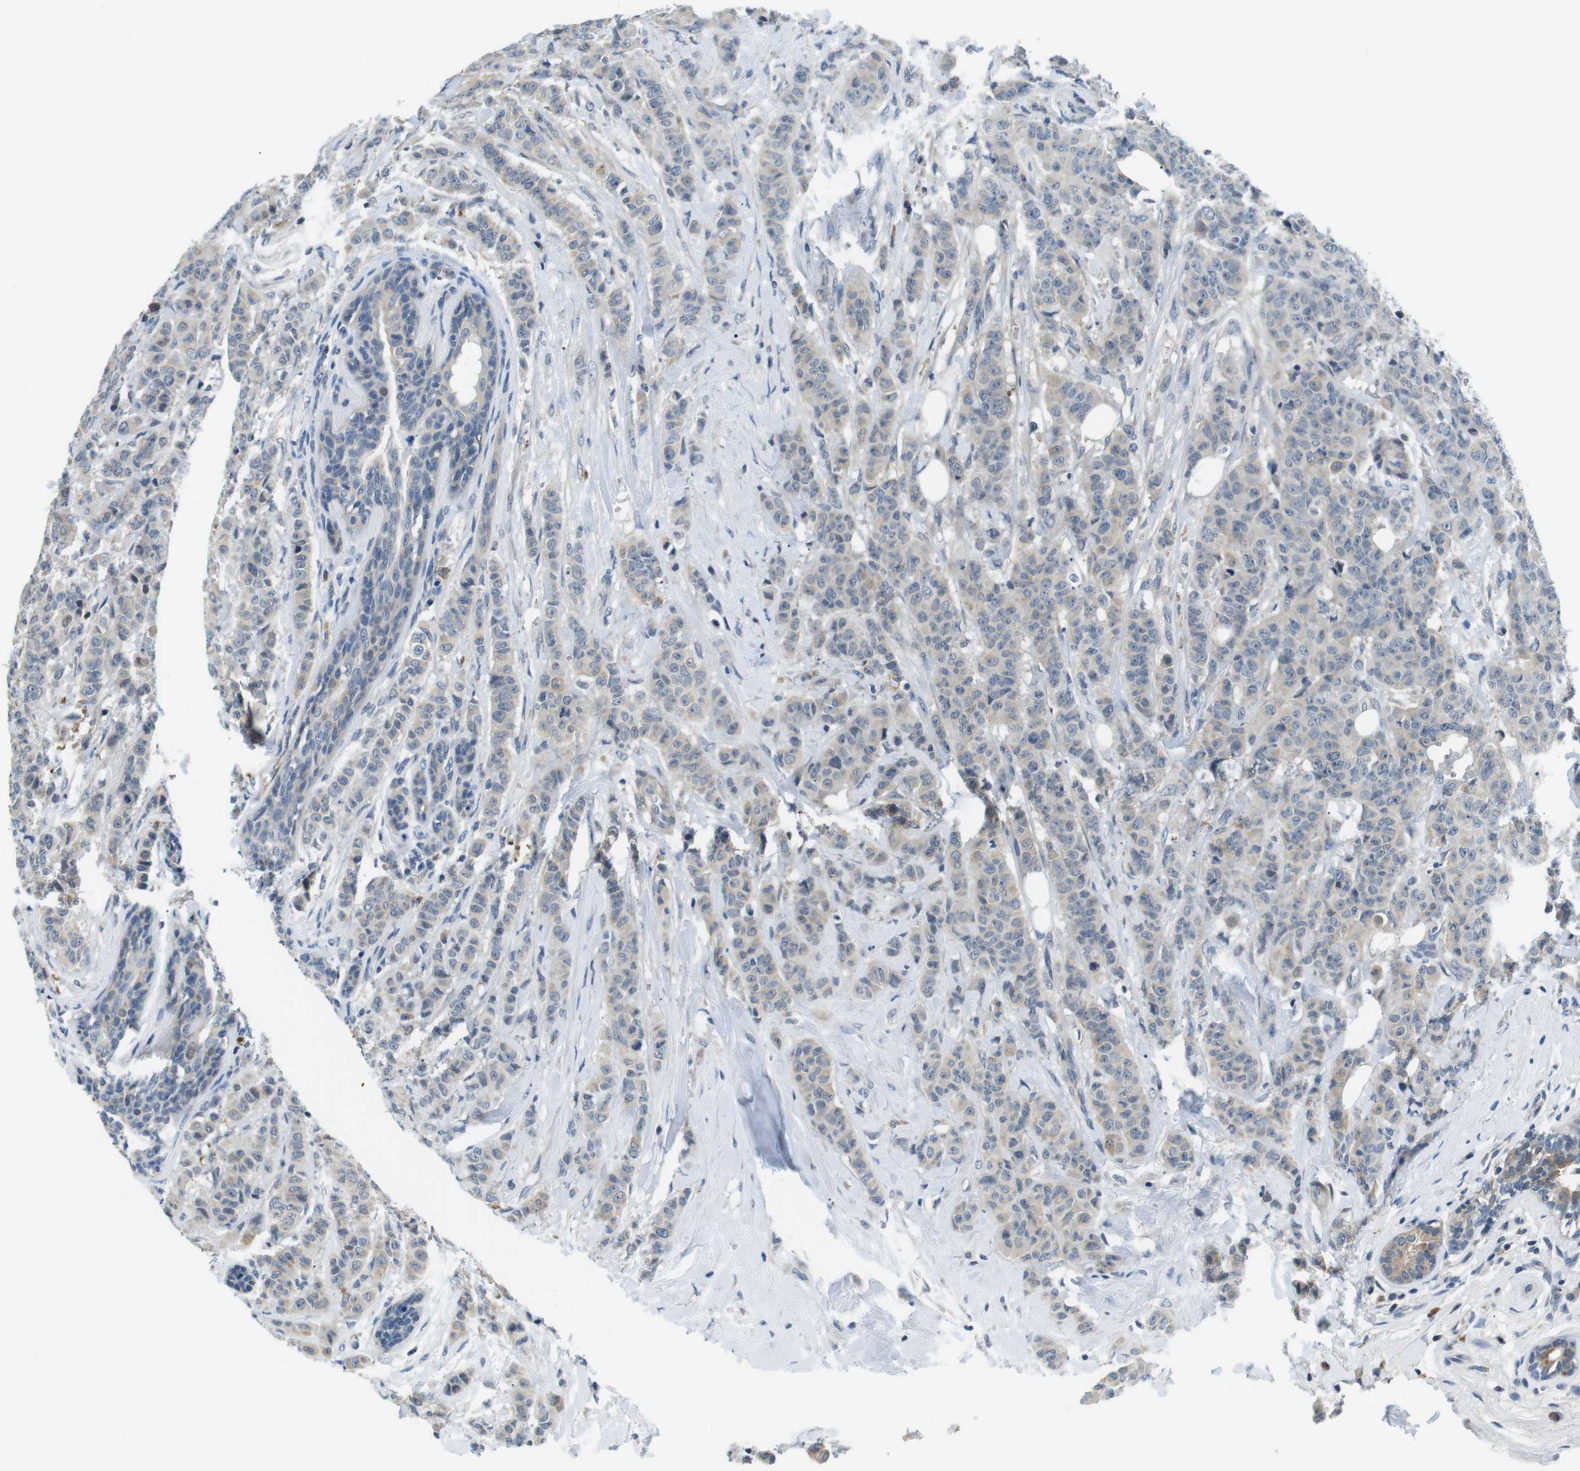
{"staining": {"intensity": "negative", "quantity": "none", "location": "none"}, "tissue": "breast cancer", "cell_type": "Tumor cells", "image_type": "cancer", "snomed": [{"axis": "morphology", "description": "Normal tissue, NOS"}, {"axis": "morphology", "description": "Duct carcinoma"}, {"axis": "topography", "description": "Breast"}], "caption": "A micrograph of human invasive ductal carcinoma (breast) is negative for staining in tumor cells.", "gene": "WSCD1", "patient": {"sex": "female", "age": 40}}